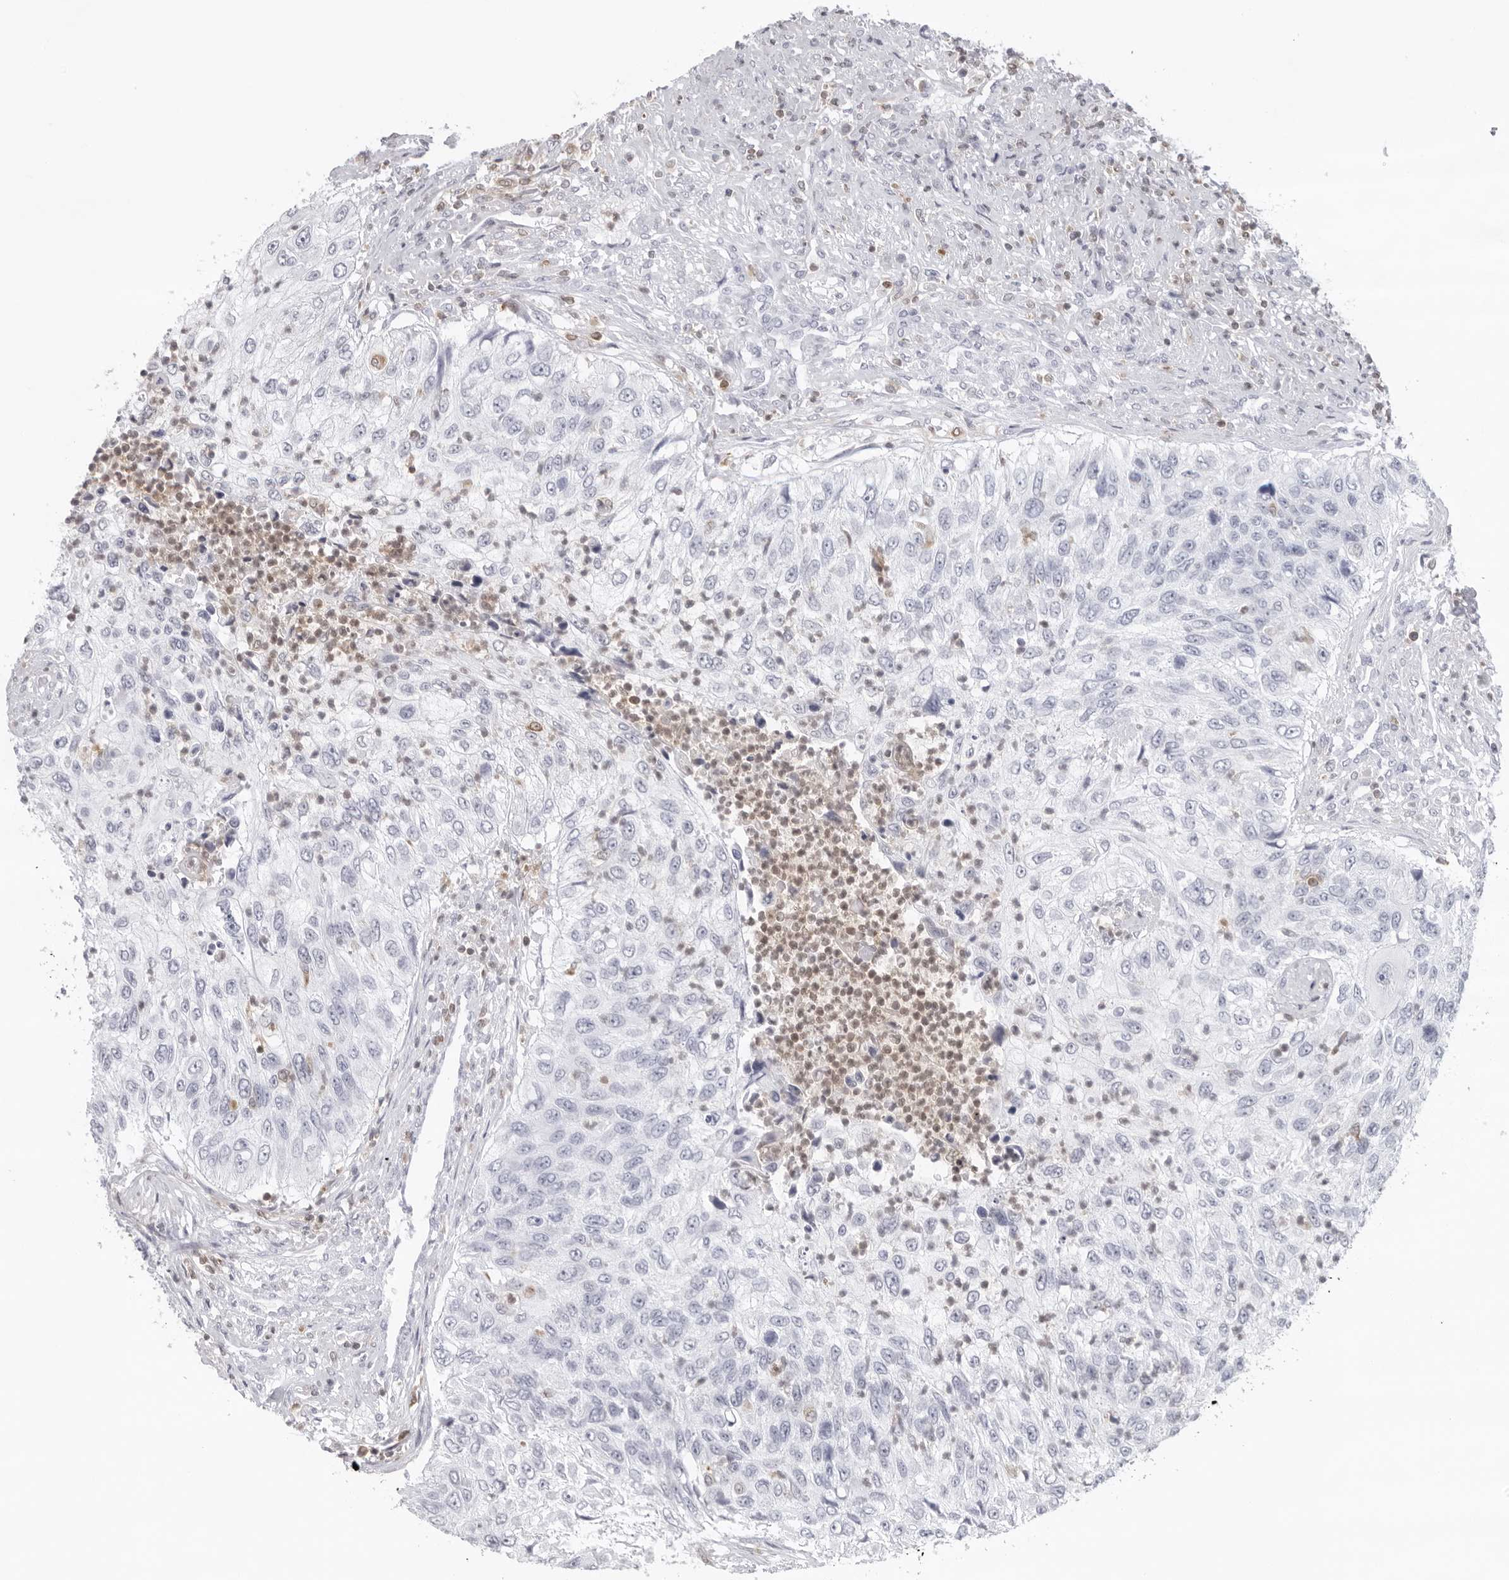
{"staining": {"intensity": "negative", "quantity": "none", "location": "none"}, "tissue": "urothelial cancer", "cell_type": "Tumor cells", "image_type": "cancer", "snomed": [{"axis": "morphology", "description": "Urothelial carcinoma, High grade"}, {"axis": "topography", "description": "Urinary bladder"}], "caption": "A histopathology image of human urothelial carcinoma (high-grade) is negative for staining in tumor cells.", "gene": "FMNL1", "patient": {"sex": "female", "age": 60}}